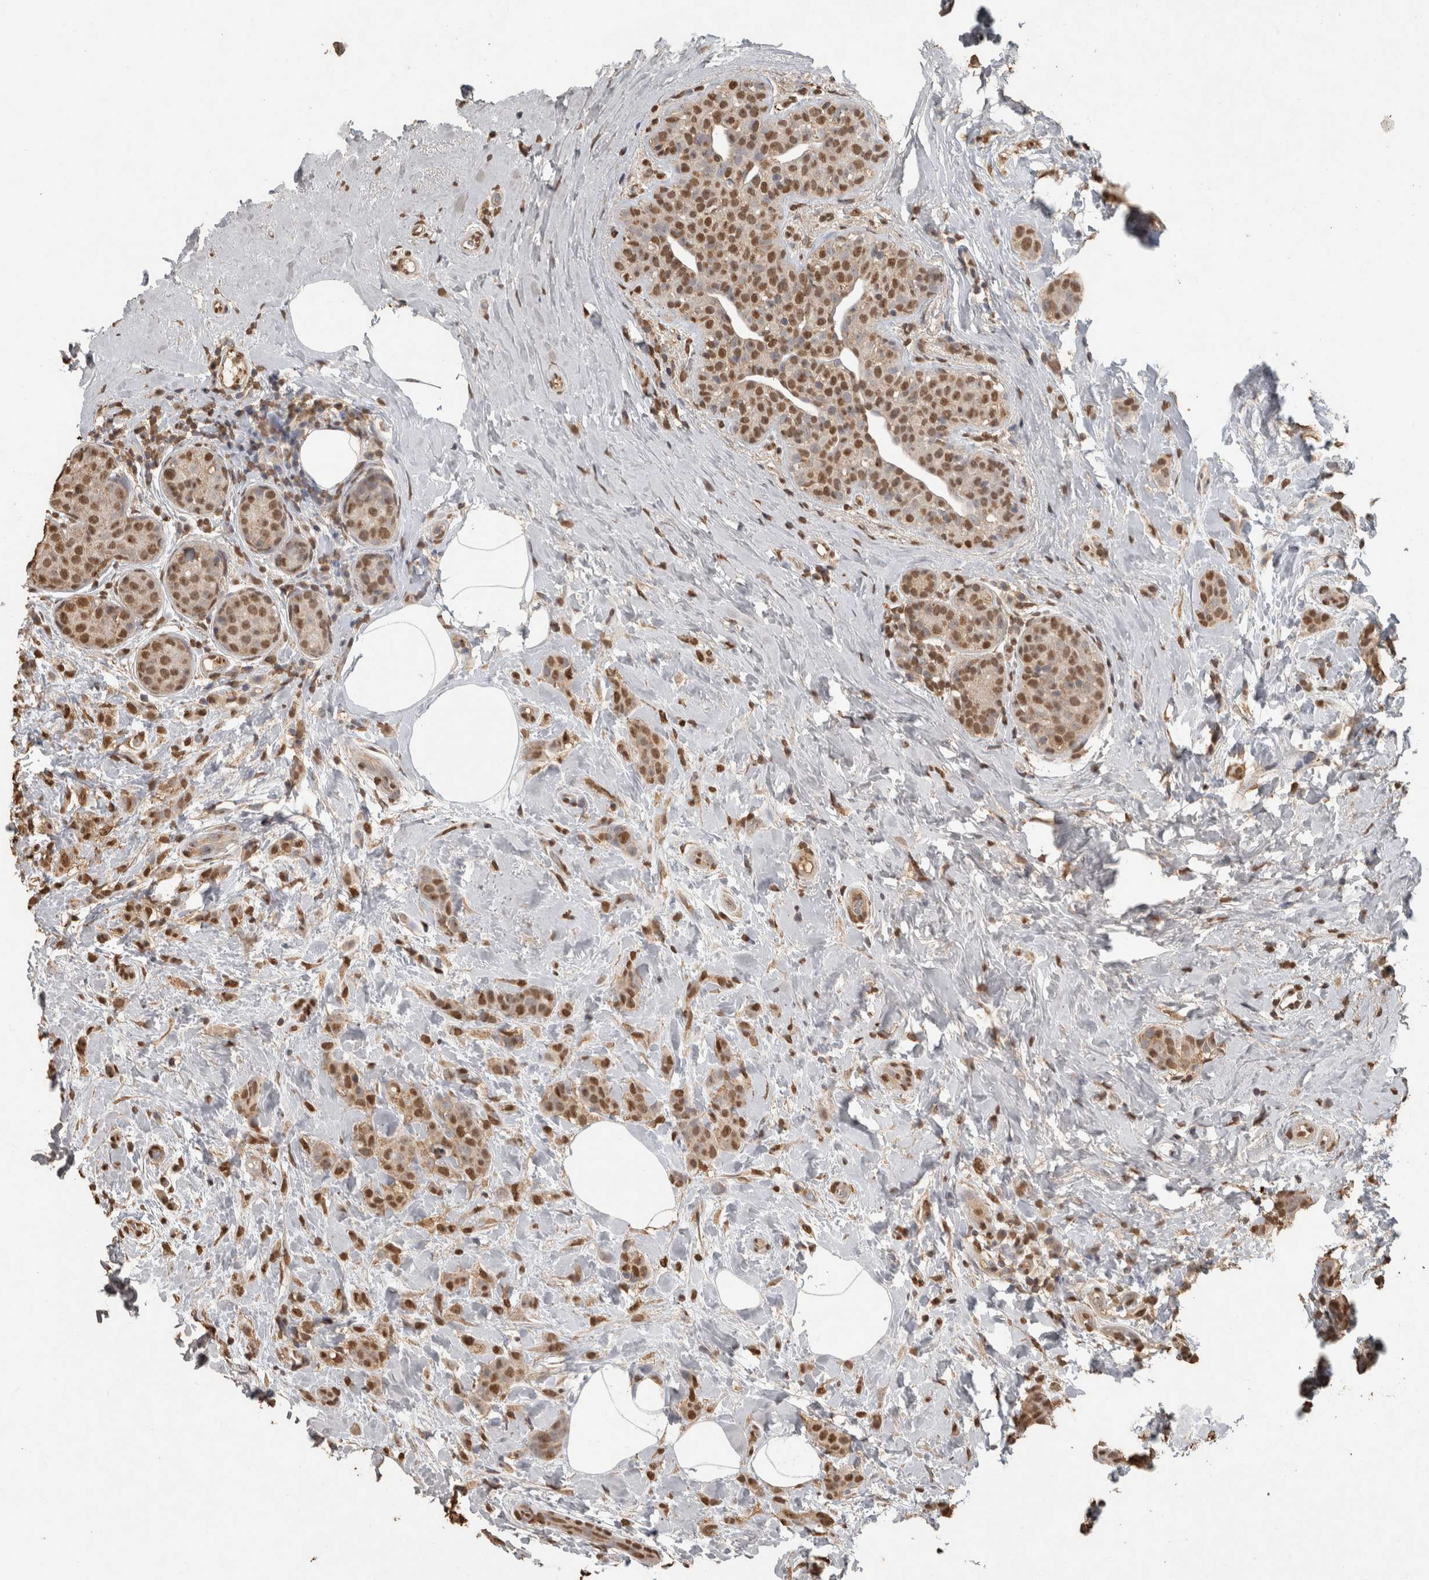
{"staining": {"intensity": "moderate", "quantity": ">75%", "location": "nuclear"}, "tissue": "breast cancer", "cell_type": "Tumor cells", "image_type": "cancer", "snomed": [{"axis": "morphology", "description": "Lobular carcinoma, in situ"}, {"axis": "morphology", "description": "Lobular carcinoma"}, {"axis": "topography", "description": "Breast"}], "caption": "A medium amount of moderate nuclear expression is seen in approximately >75% of tumor cells in breast lobular carcinoma tissue. The protein of interest is shown in brown color, while the nuclei are stained blue.", "gene": "HAND2", "patient": {"sex": "female", "age": 41}}